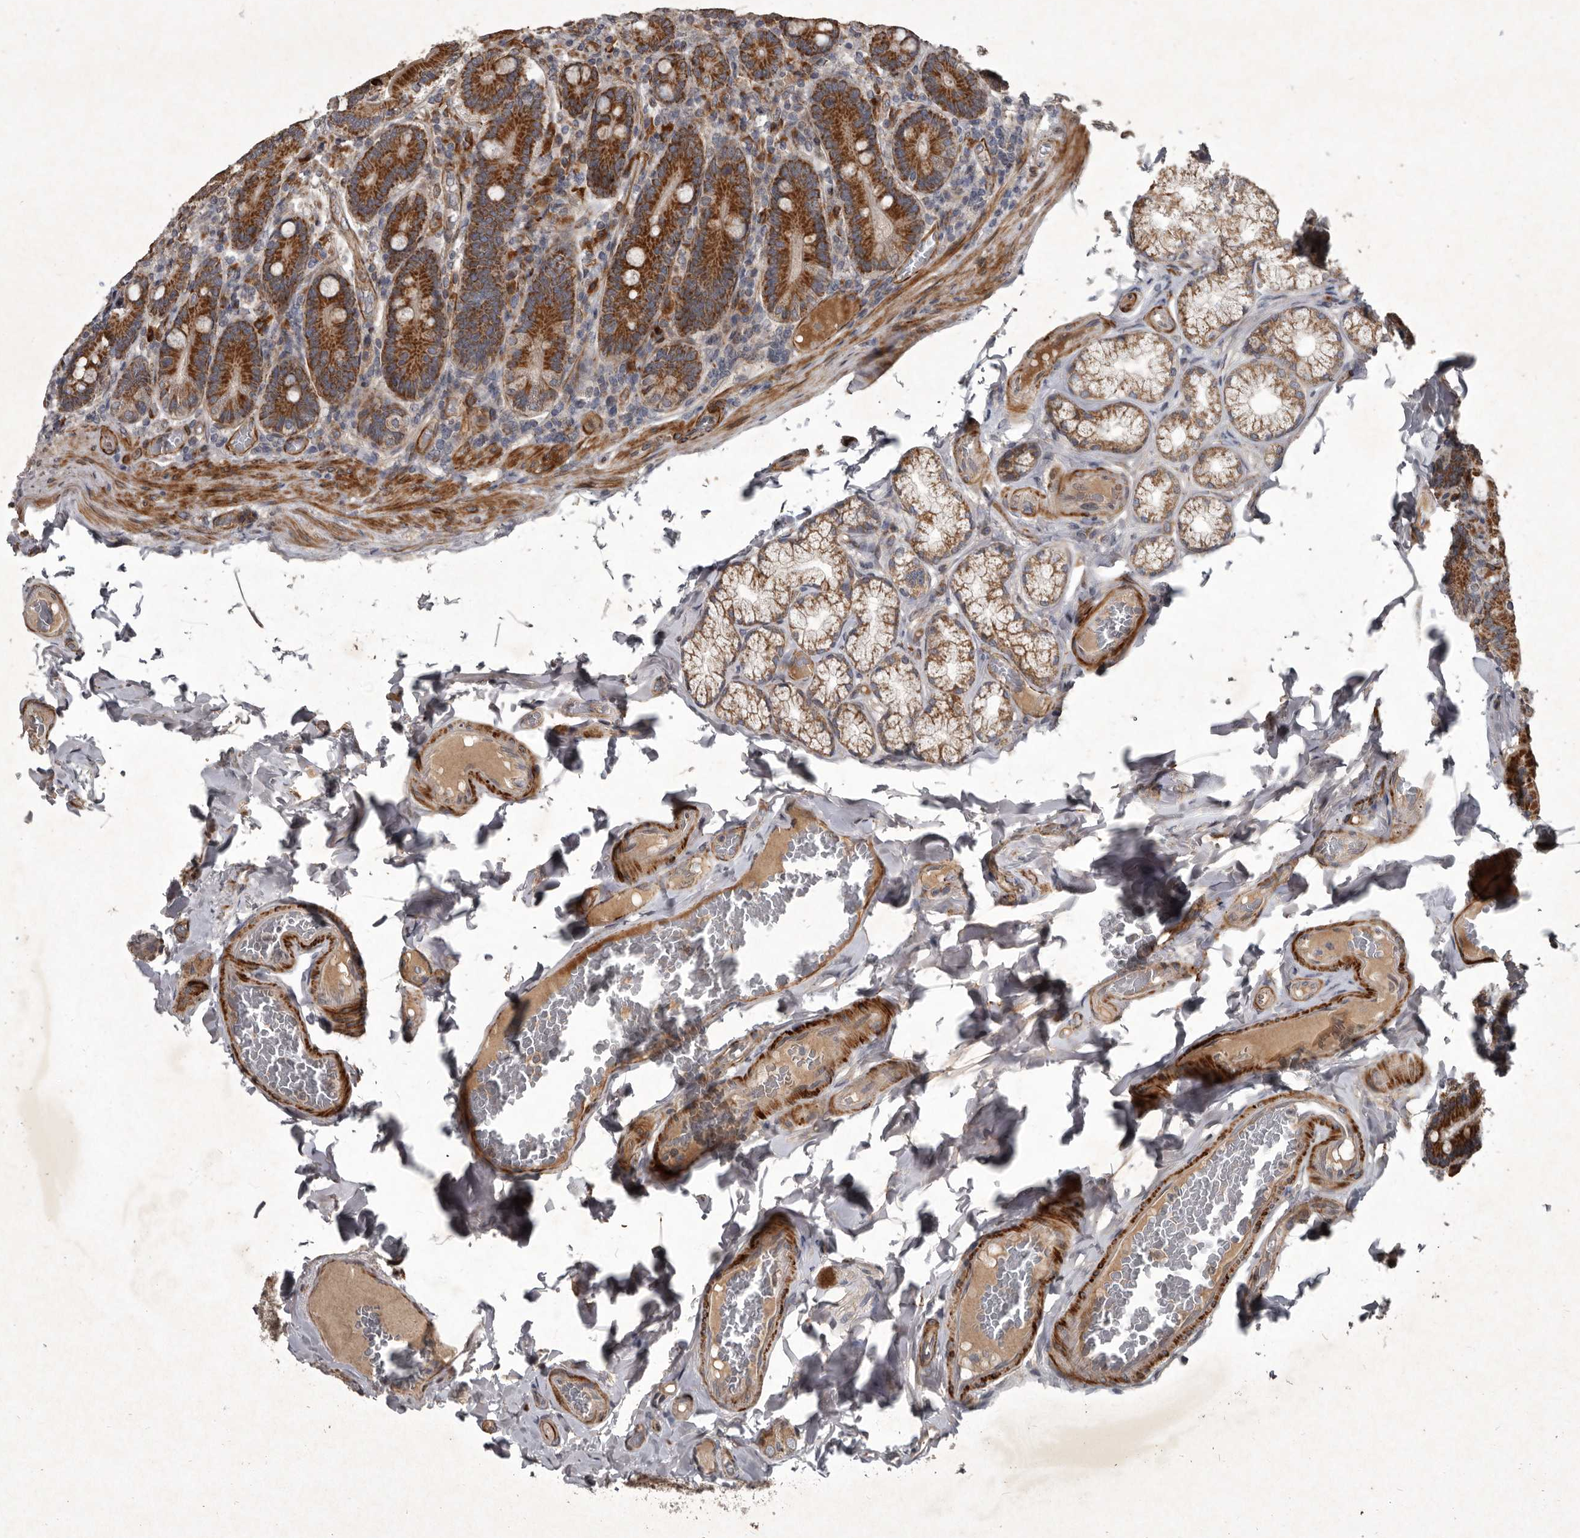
{"staining": {"intensity": "strong", "quantity": ">75%", "location": "cytoplasmic/membranous"}, "tissue": "duodenum", "cell_type": "Glandular cells", "image_type": "normal", "snomed": [{"axis": "morphology", "description": "Normal tissue, NOS"}, {"axis": "topography", "description": "Duodenum"}], "caption": "Glandular cells display strong cytoplasmic/membranous staining in about >75% of cells in benign duodenum. The protein of interest is shown in brown color, while the nuclei are stained blue.", "gene": "MRPS15", "patient": {"sex": "female", "age": 62}}